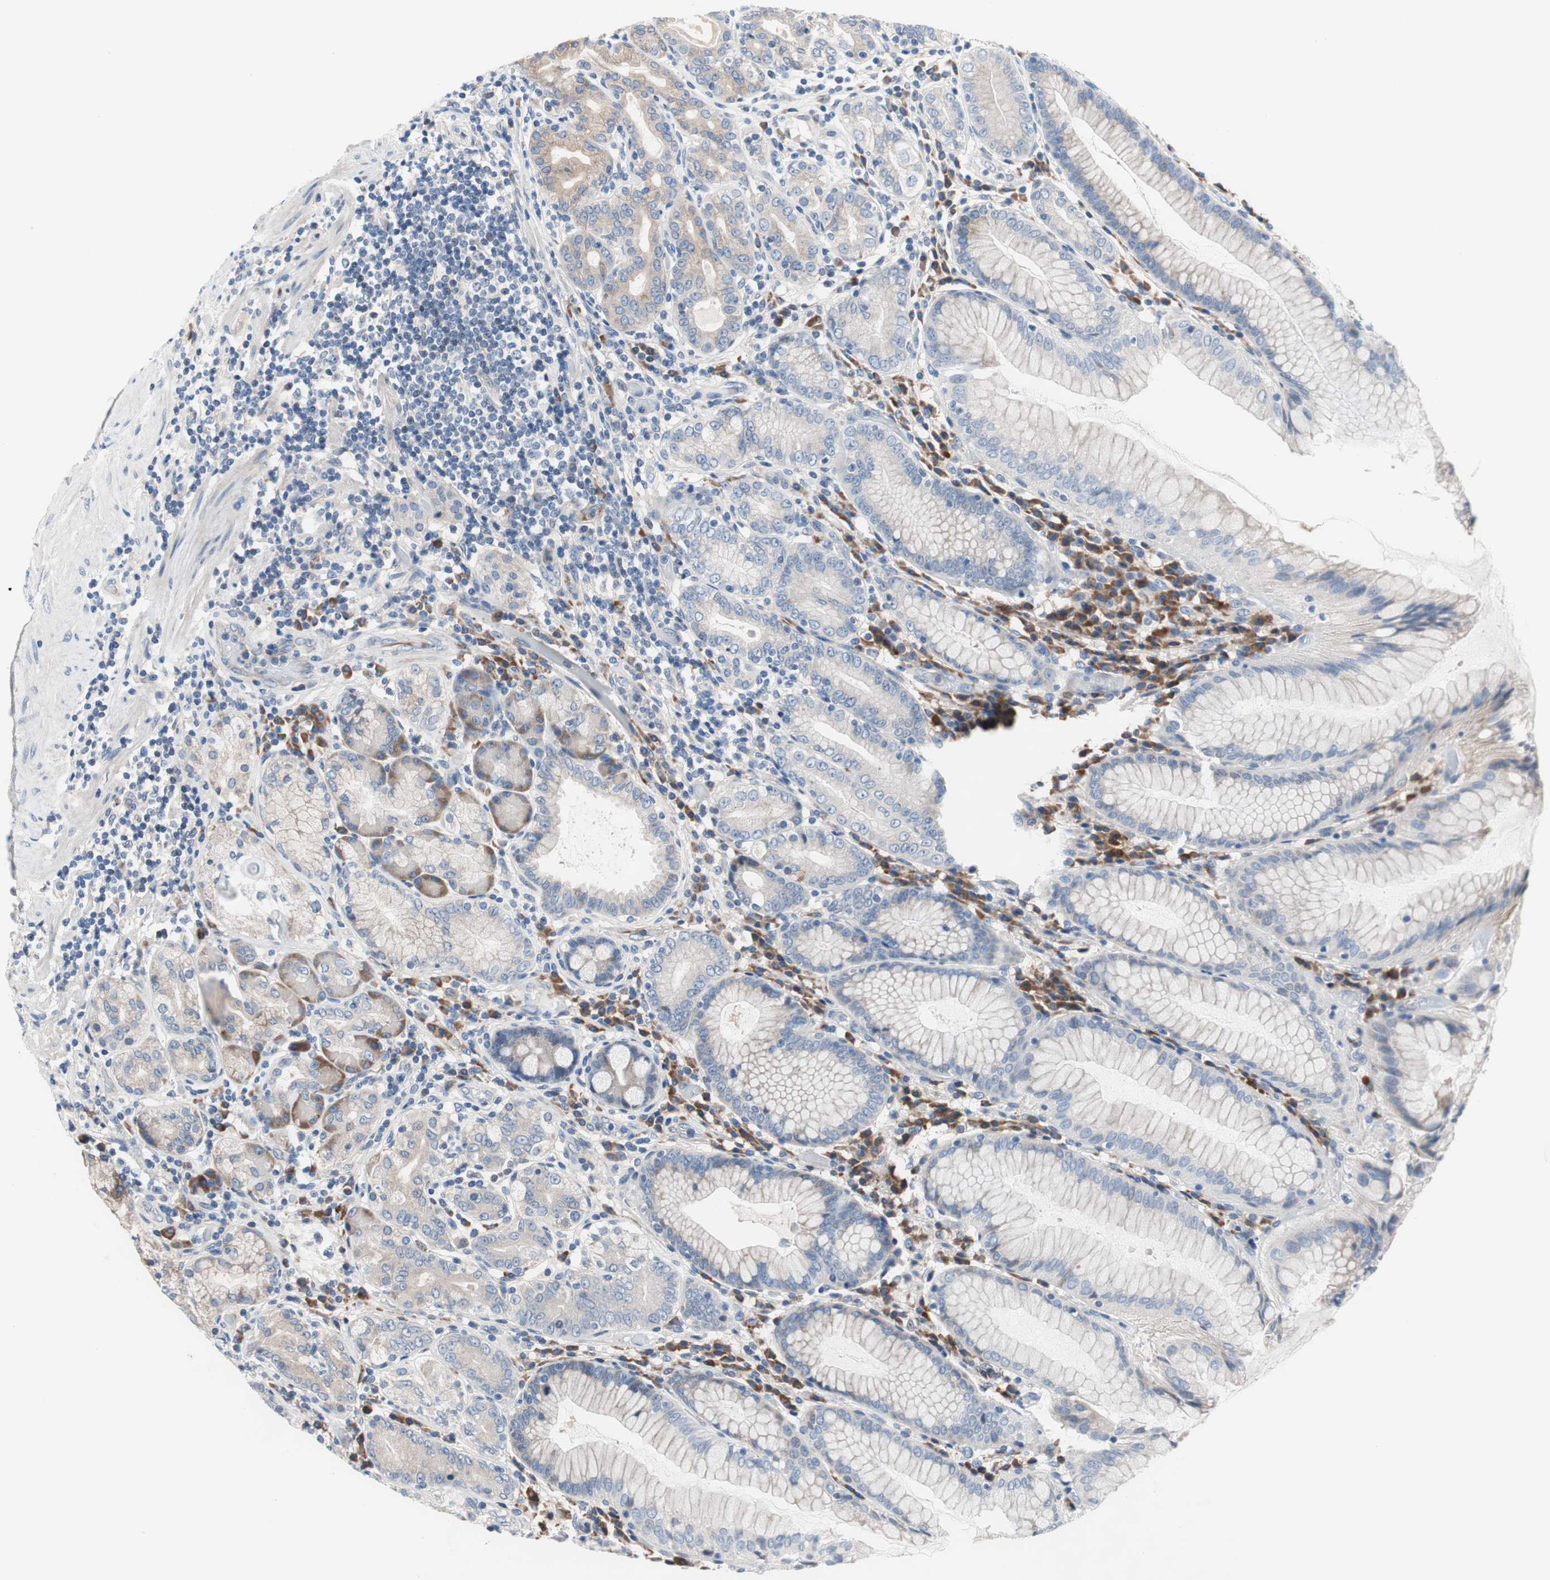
{"staining": {"intensity": "weak", "quantity": ">75%", "location": "cytoplasmic/membranous"}, "tissue": "stomach", "cell_type": "Glandular cells", "image_type": "normal", "snomed": [{"axis": "morphology", "description": "Normal tissue, NOS"}, {"axis": "topography", "description": "Stomach, lower"}], "caption": "The micrograph shows a brown stain indicating the presence of a protein in the cytoplasmic/membranous of glandular cells in stomach. (DAB (3,3'-diaminobenzidine) = brown stain, brightfield microscopy at high magnification).", "gene": "KANSL1", "patient": {"sex": "female", "age": 76}}